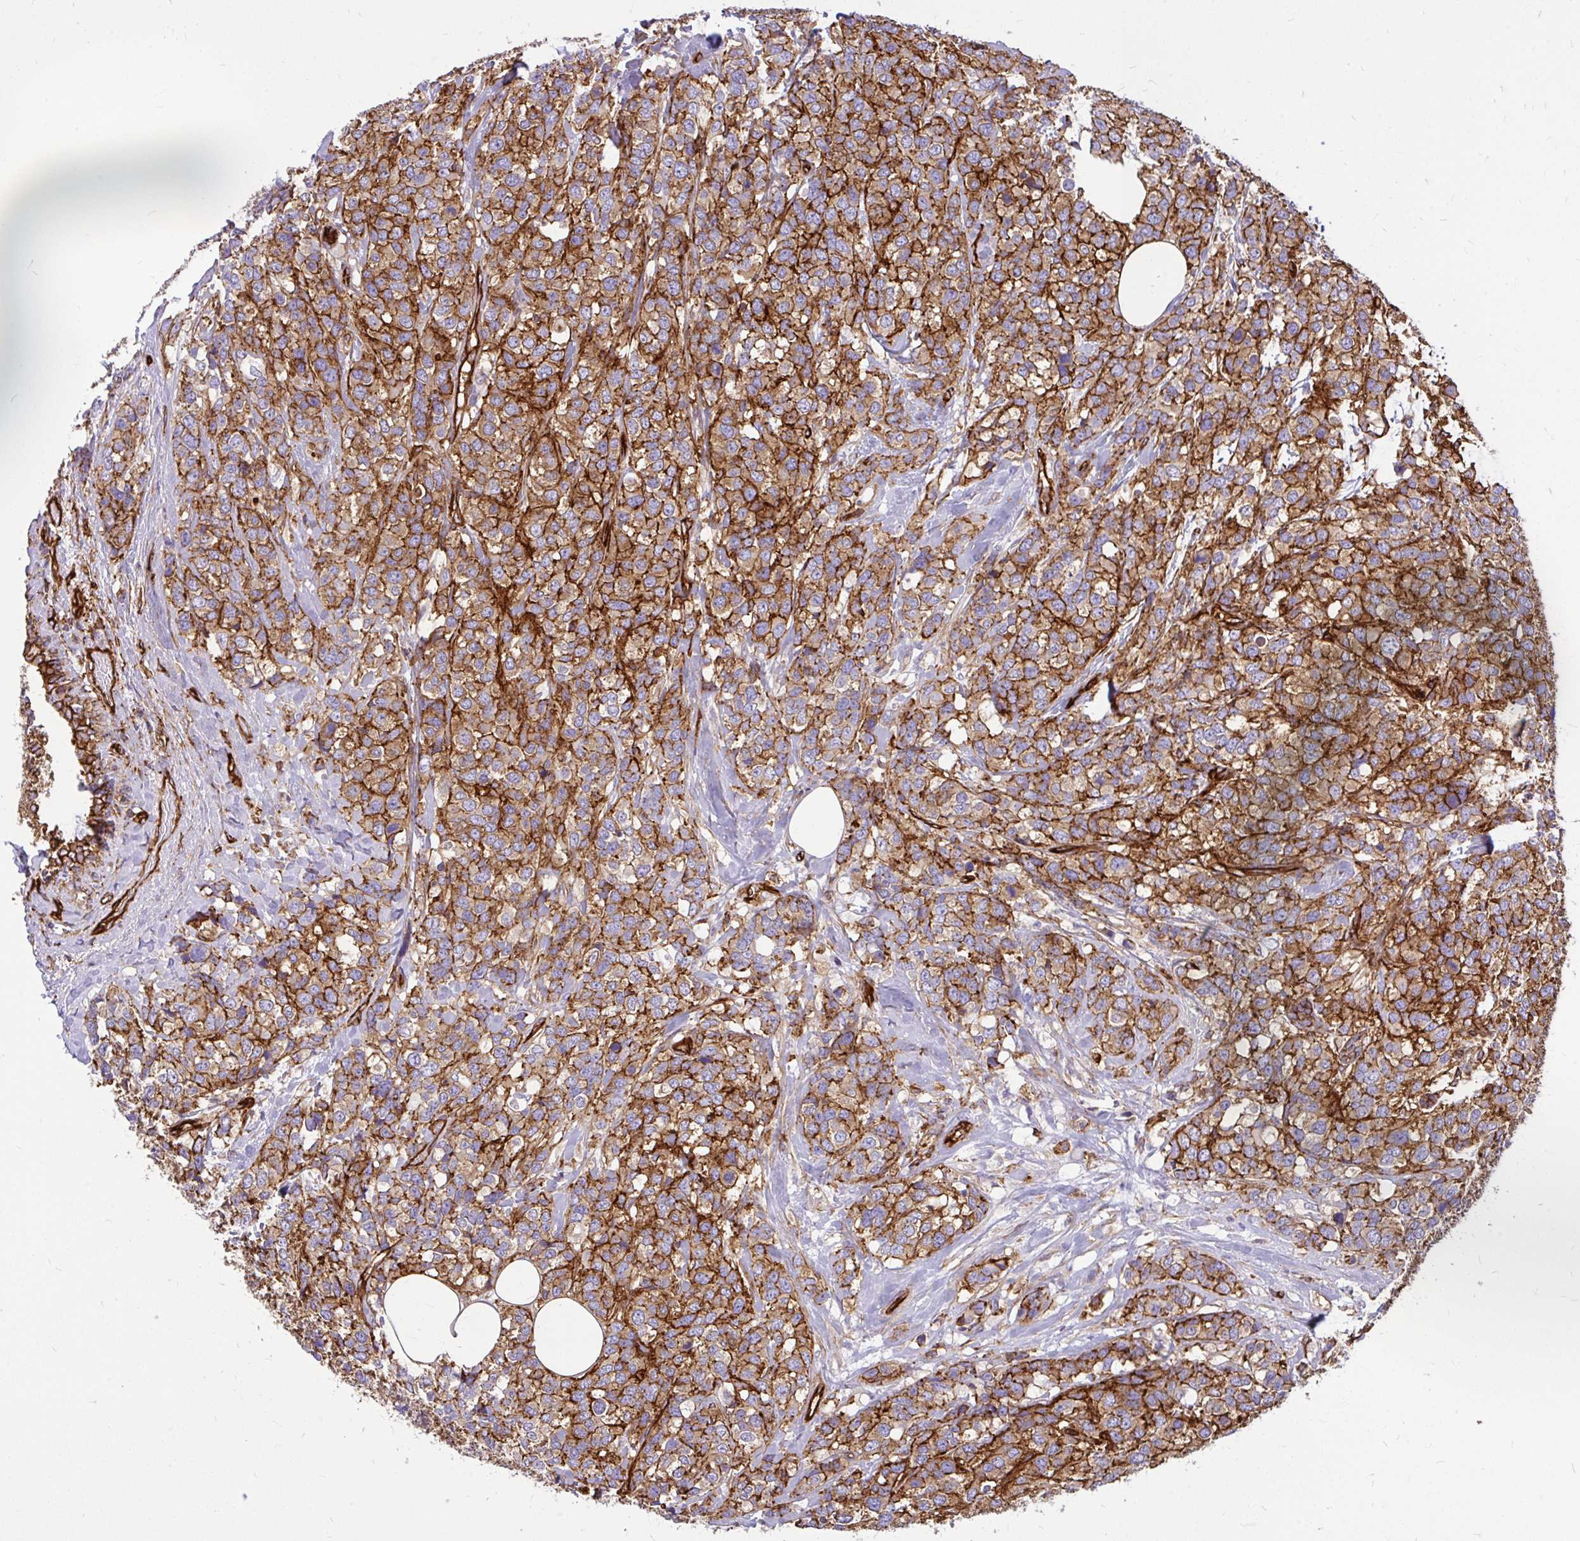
{"staining": {"intensity": "strong", "quantity": ">75%", "location": "cytoplasmic/membranous"}, "tissue": "breast cancer", "cell_type": "Tumor cells", "image_type": "cancer", "snomed": [{"axis": "morphology", "description": "Lobular carcinoma"}, {"axis": "topography", "description": "Breast"}], "caption": "Protein expression analysis of breast cancer (lobular carcinoma) displays strong cytoplasmic/membranous expression in approximately >75% of tumor cells. (IHC, brightfield microscopy, high magnification).", "gene": "MAP1LC3B", "patient": {"sex": "female", "age": 59}}